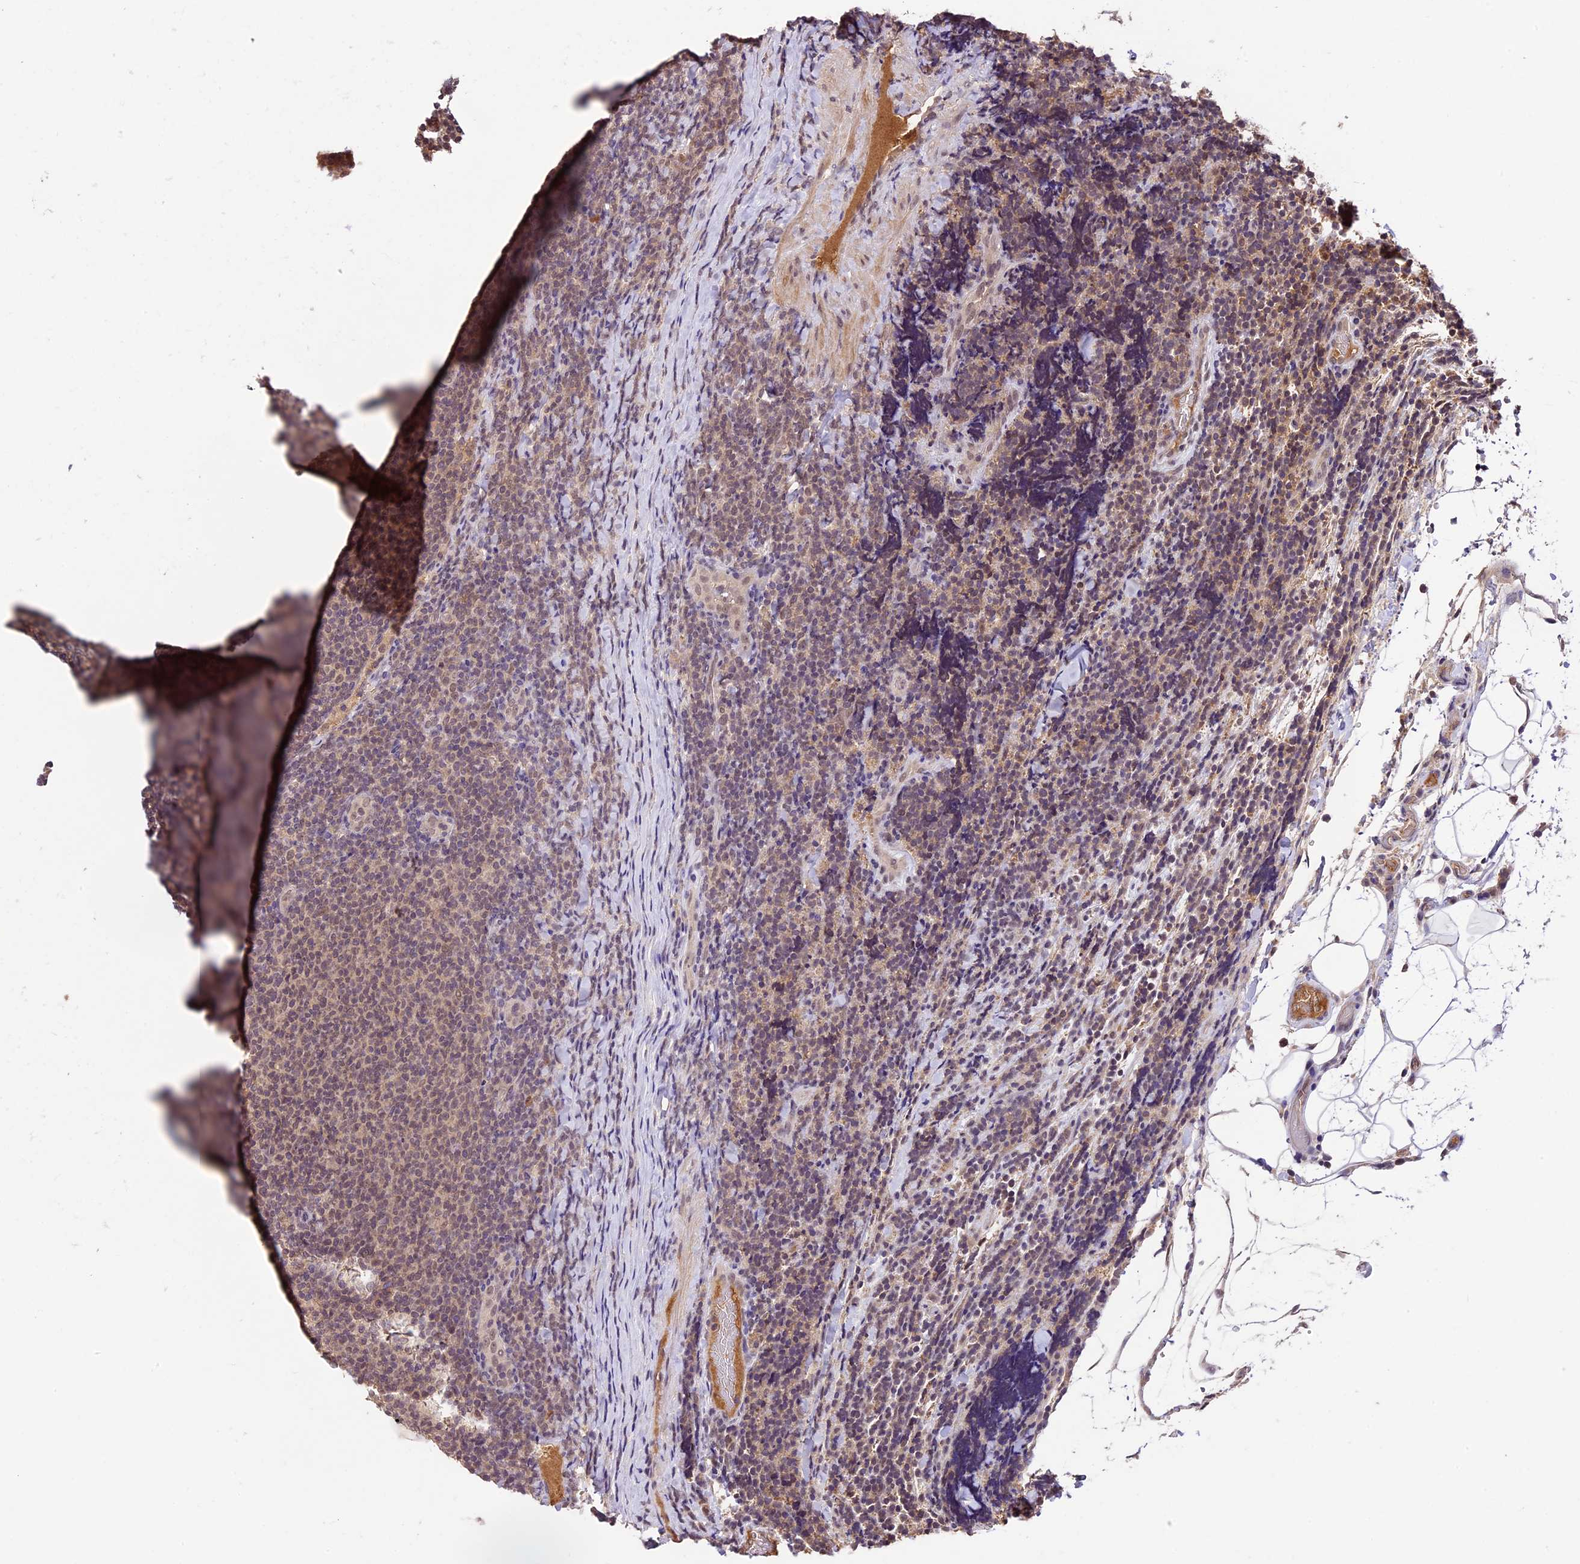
{"staining": {"intensity": "weak", "quantity": "25%-75%", "location": "nuclear"}, "tissue": "lymphoma", "cell_type": "Tumor cells", "image_type": "cancer", "snomed": [{"axis": "morphology", "description": "Malignant lymphoma, non-Hodgkin's type, Low grade"}, {"axis": "topography", "description": "Lymph node"}], "caption": "The immunohistochemical stain labels weak nuclear positivity in tumor cells of lymphoma tissue.", "gene": "ATP10A", "patient": {"sex": "male", "age": 66}}